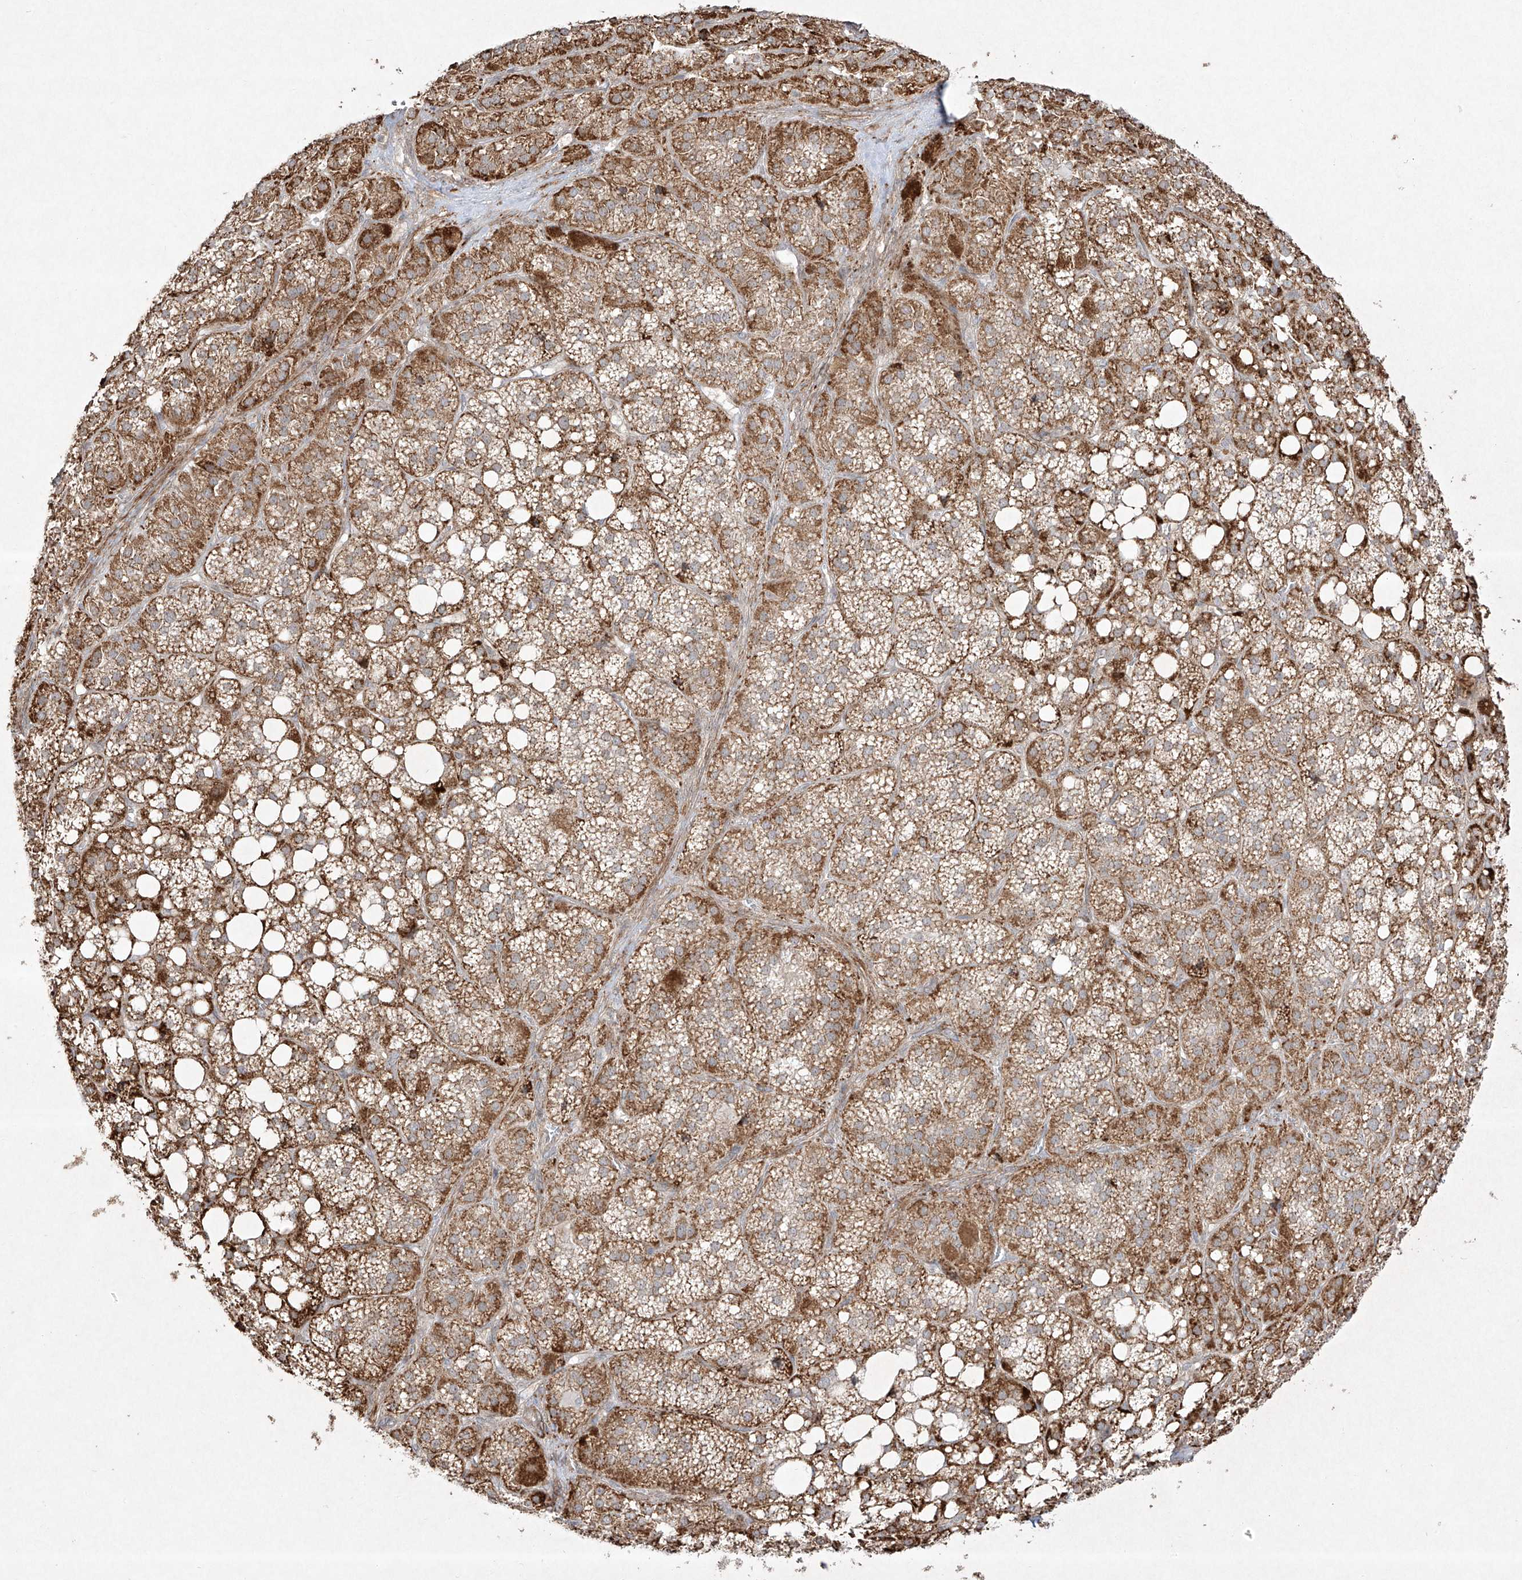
{"staining": {"intensity": "strong", "quantity": "25%-75%", "location": "cytoplasmic/membranous"}, "tissue": "adrenal gland", "cell_type": "Glandular cells", "image_type": "normal", "snomed": [{"axis": "morphology", "description": "Normal tissue, NOS"}, {"axis": "topography", "description": "Adrenal gland"}], "caption": "Immunohistochemical staining of benign adrenal gland displays strong cytoplasmic/membranous protein positivity in about 25%-75% of glandular cells.", "gene": "KDM1B", "patient": {"sex": "female", "age": 59}}